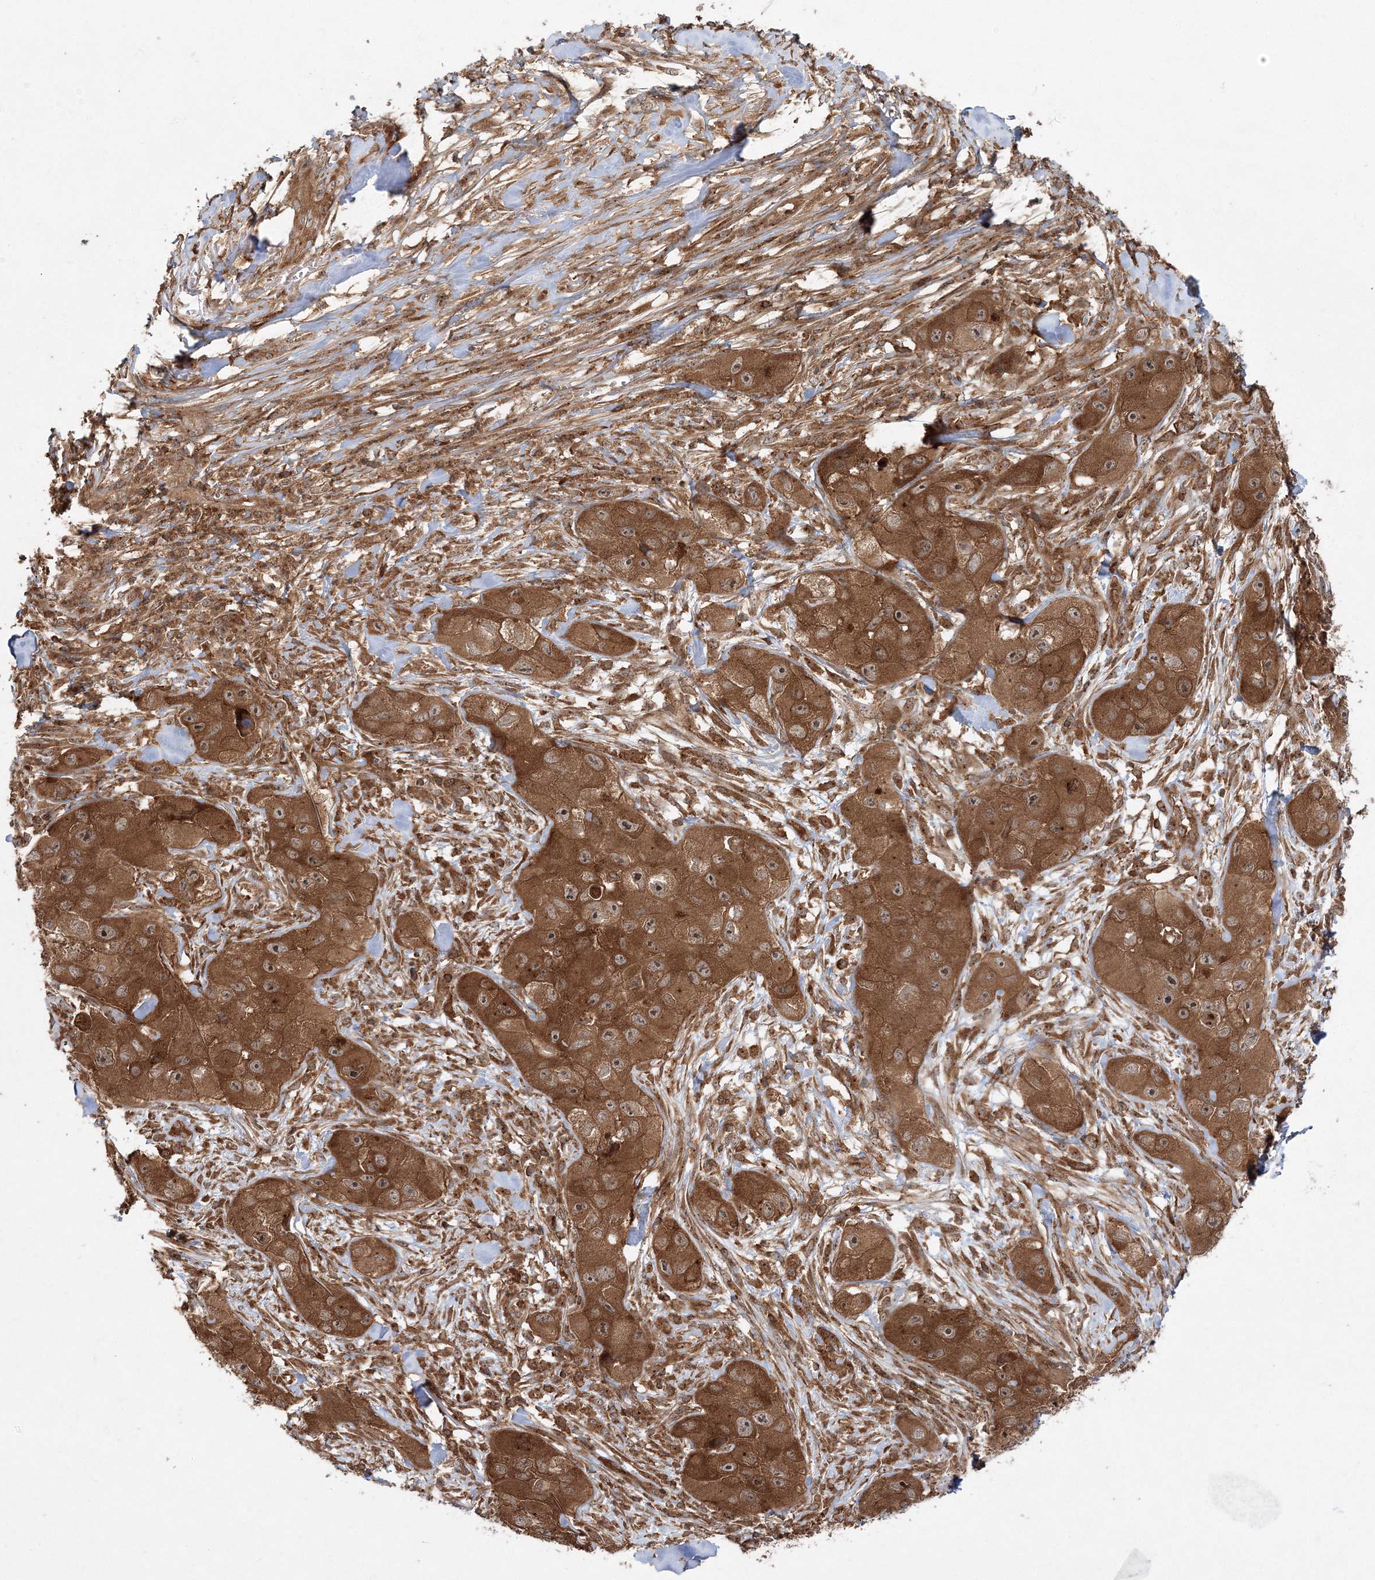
{"staining": {"intensity": "strong", "quantity": ">75%", "location": "cytoplasmic/membranous"}, "tissue": "skin cancer", "cell_type": "Tumor cells", "image_type": "cancer", "snomed": [{"axis": "morphology", "description": "Squamous cell carcinoma, NOS"}, {"axis": "topography", "description": "Skin"}, {"axis": "topography", "description": "Subcutis"}], "caption": "This is an image of immunohistochemistry staining of squamous cell carcinoma (skin), which shows strong positivity in the cytoplasmic/membranous of tumor cells.", "gene": "WDR37", "patient": {"sex": "male", "age": 73}}